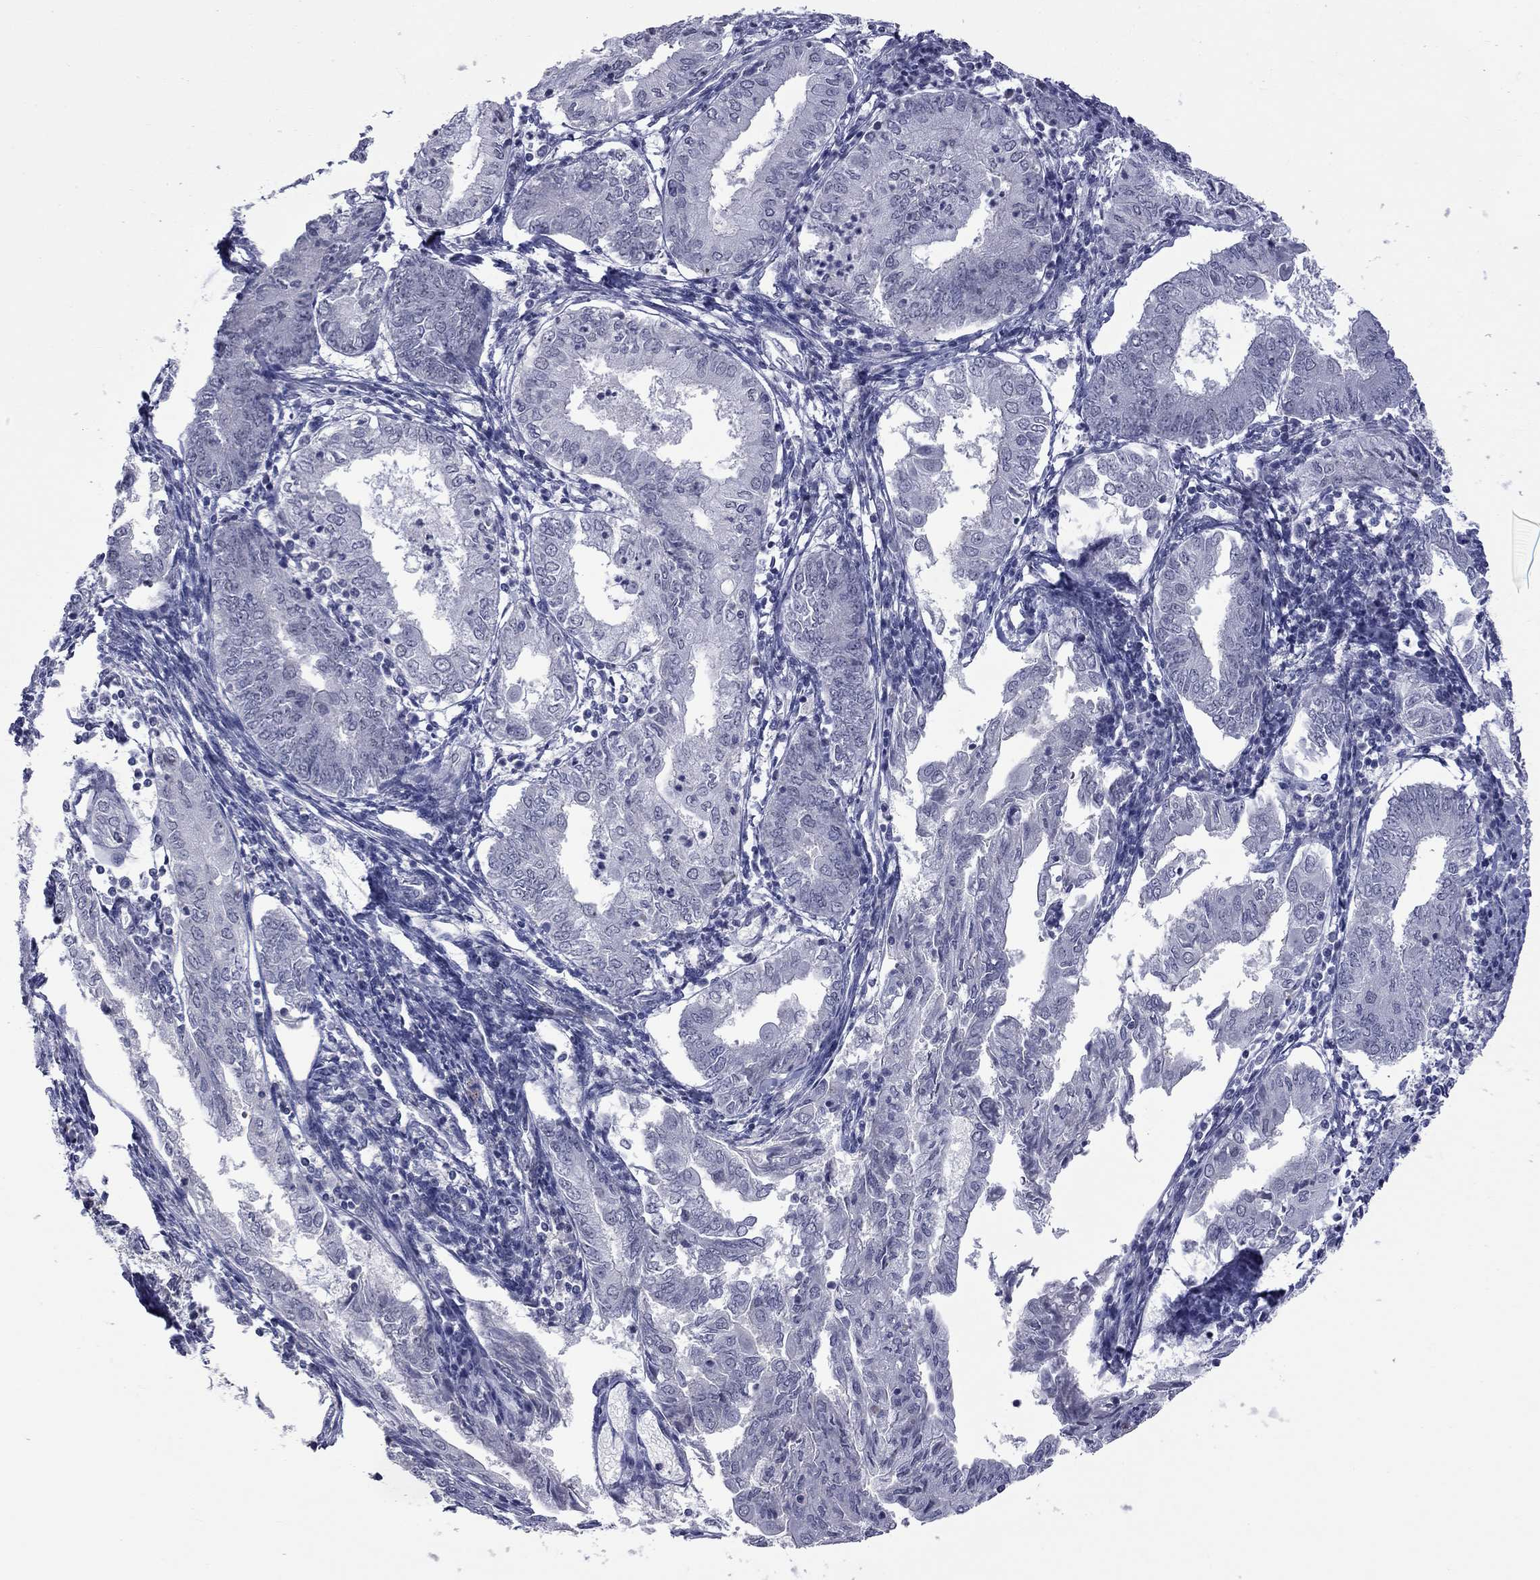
{"staining": {"intensity": "negative", "quantity": "none", "location": "none"}, "tissue": "endometrial cancer", "cell_type": "Tumor cells", "image_type": "cancer", "snomed": [{"axis": "morphology", "description": "Adenocarcinoma, NOS"}, {"axis": "topography", "description": "Endometrium"}], "caption": "Endometrial cancer stained for a protein using IHC demonstrates no positivity tumor cells.", "gene": "GSG1L", "patient": {"sex": "female", "age": 68}}